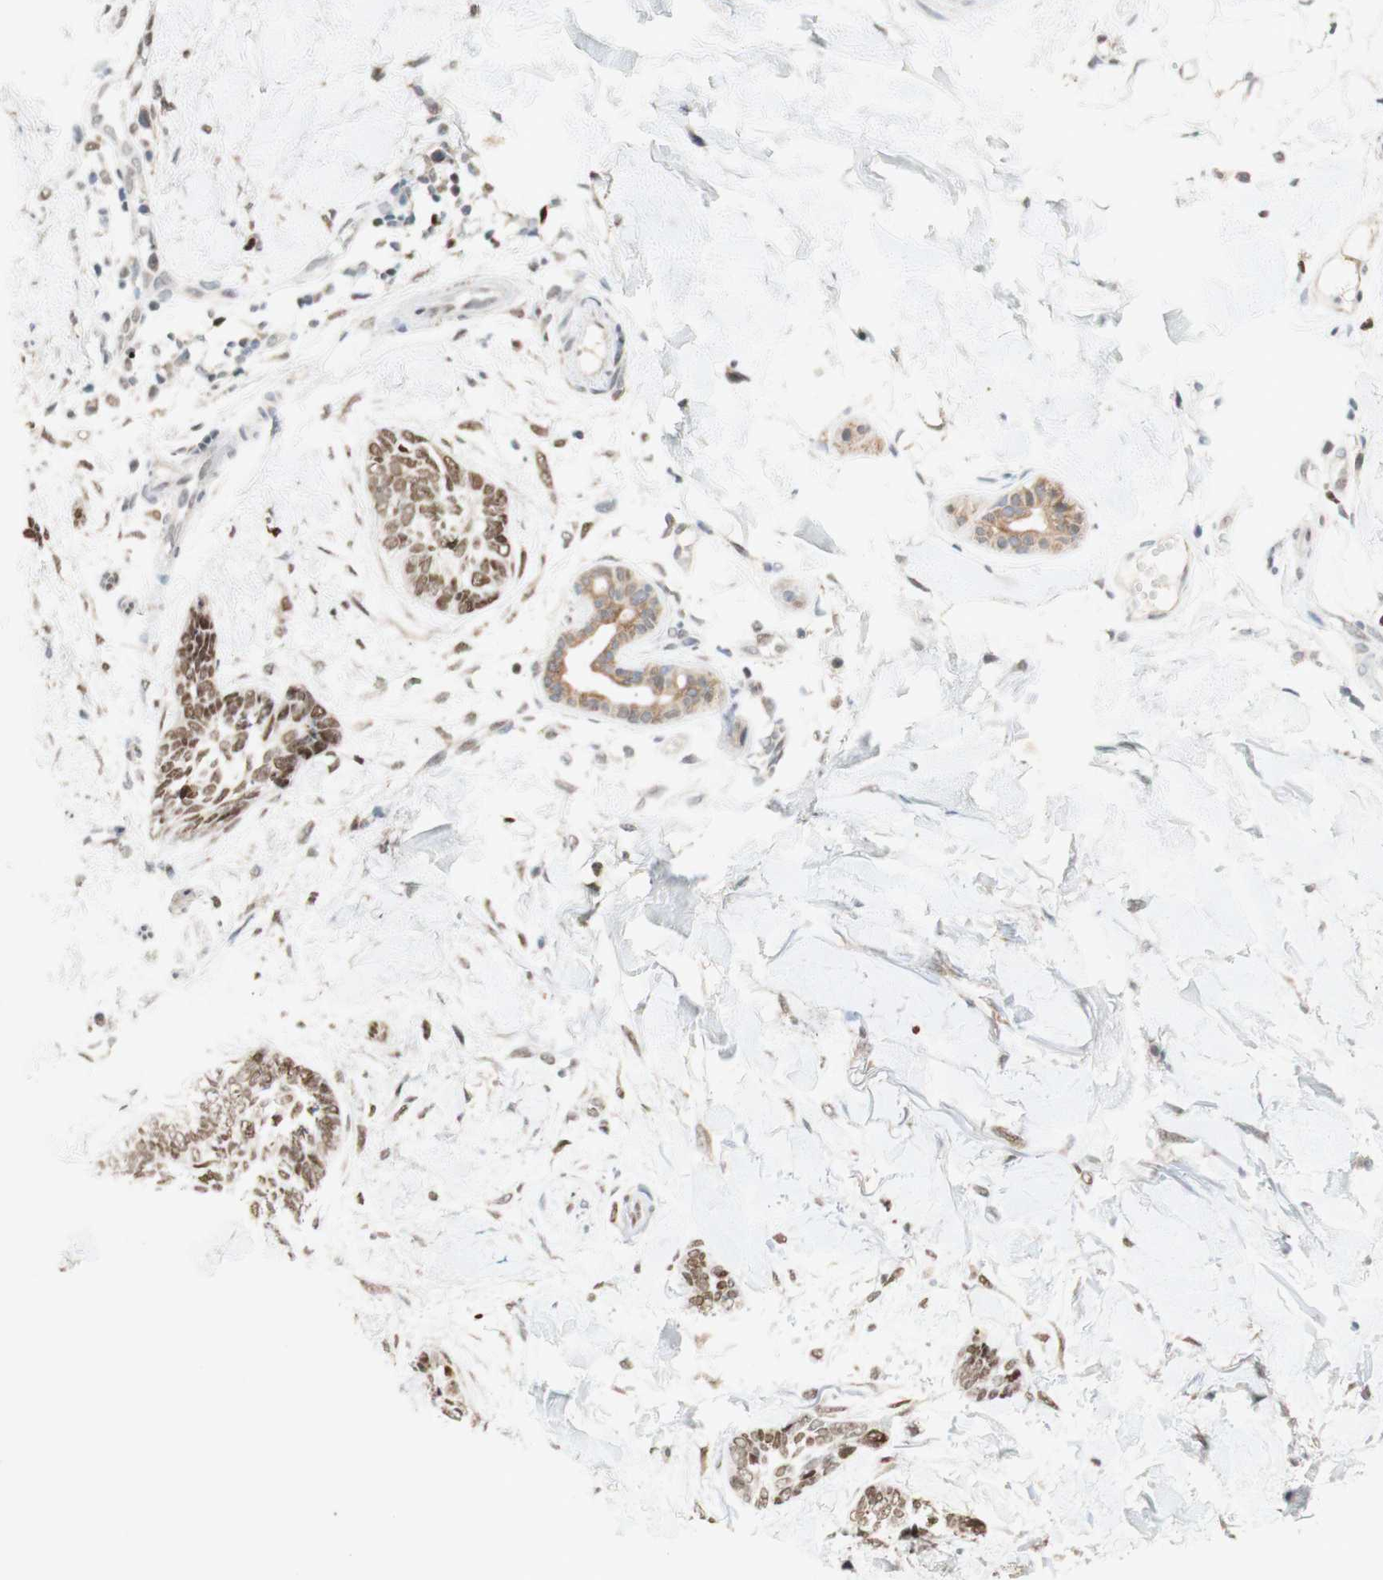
{"staining": {"intensity": "moderate", "quantity": "25%-75%", "location": "cytoplasmic/membranous,nuclear"}, "tissue": "skin cancer", "cell_type": "Tumor cells", "image_type": "cancer", "snomed": [{"axis": "morphology", "description": "Basal cell carcinoma"}, {"axis": "topography", "description": "Skin"}], "caption": "The immunohistochemical stain labels moderate cytoplasmic/membranous and nuclear staining in tumor cells of basal cell carcinoma (skin) tissue.", "gene": "DNMT3A", "patient": {"sex": "female", "age": 58}}